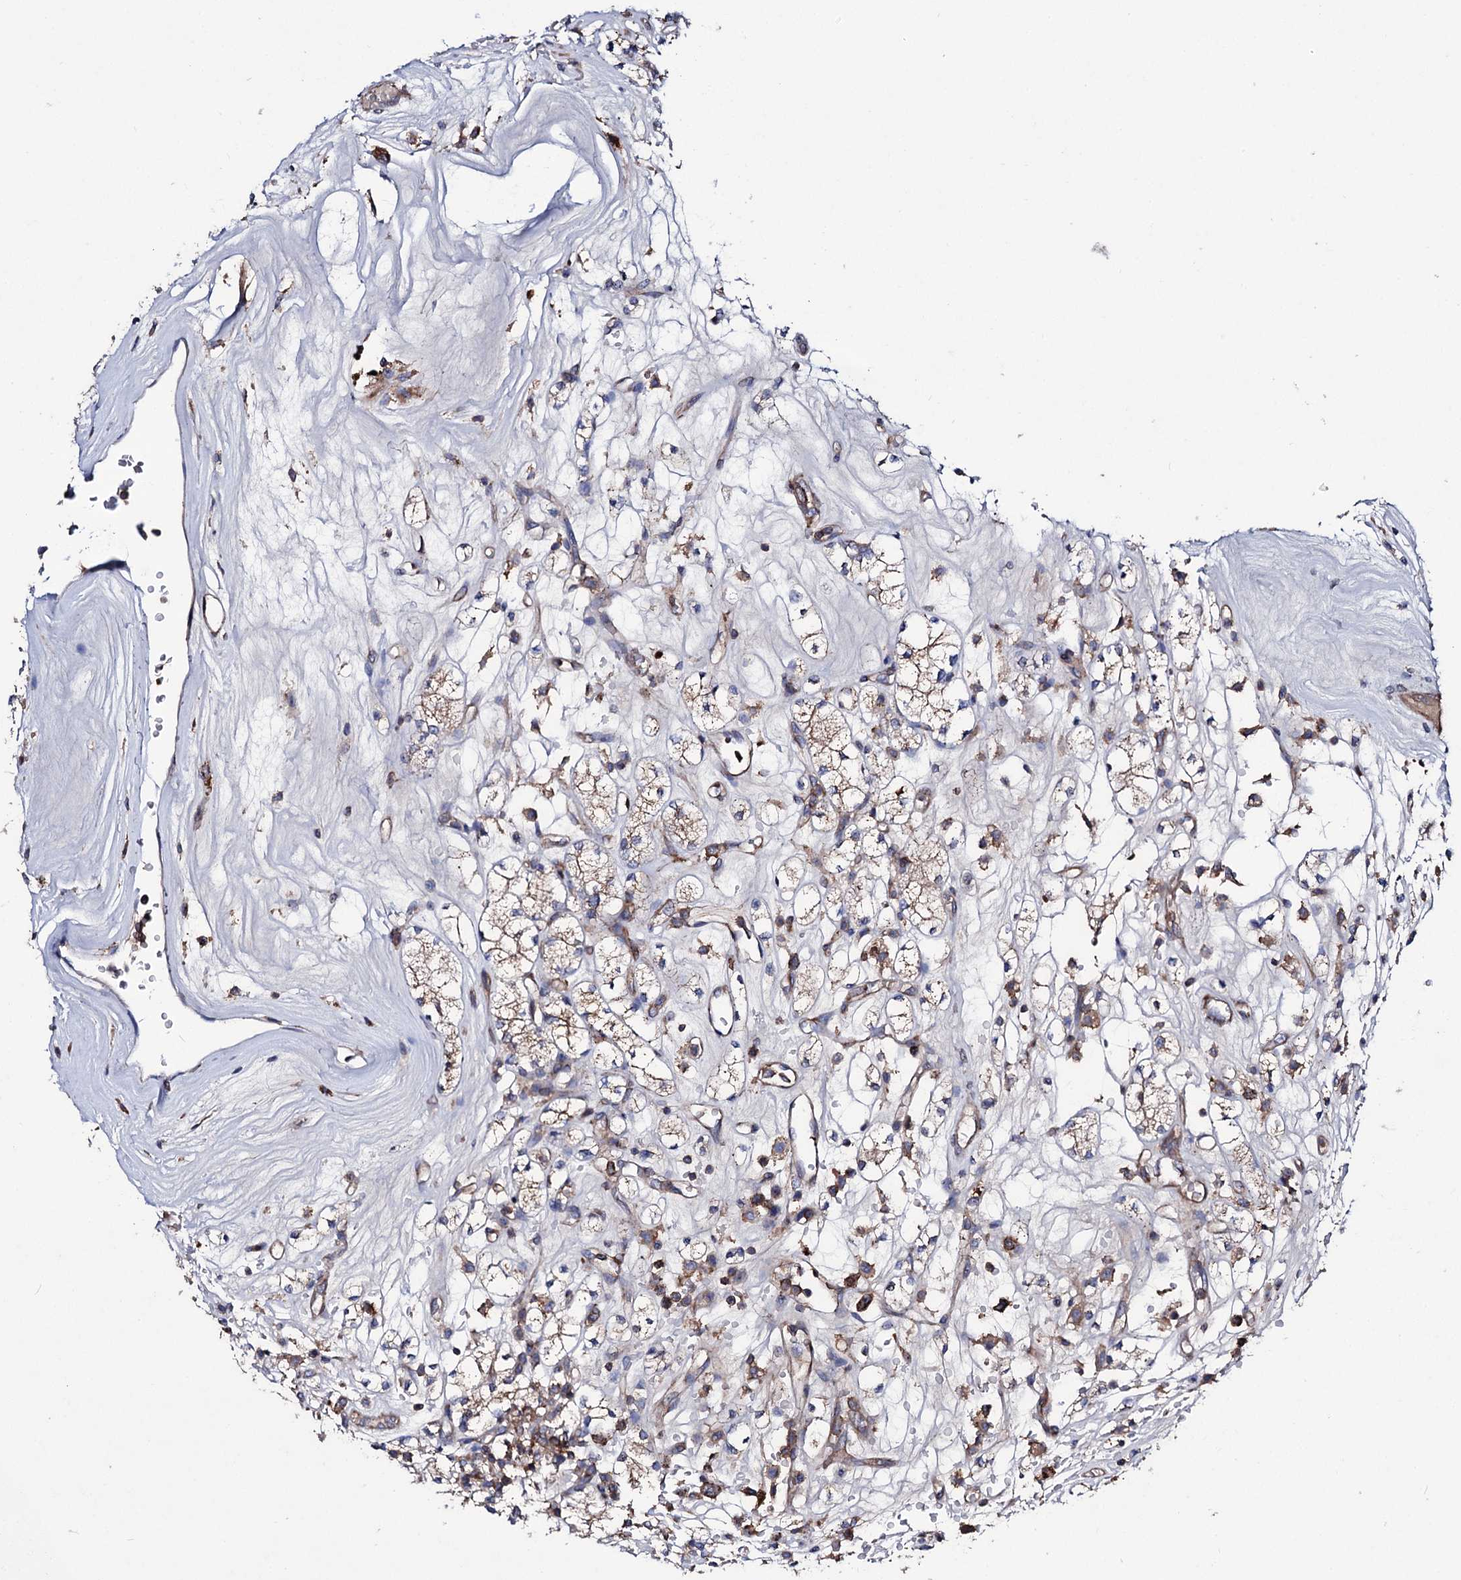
{"staining": {"intensity": "moderate", "quantity": ">75%", "location": "cytoplasmic/membranous"}, "tissue": "renal cancer", "cell_type": "Tumor cells", "image_type": "cancer", "snomed": [{"axis": "morphology", "description": "Adenocarcinoma, NOS"}, {"axis": "topography", "description": "Kidney"}], "caption": "IHC of human adenocarcinoma (renal) reveals medium levels of moderate cytoplasmic/membranous positivity in about >75% of tumor cells. (IHC, brightfield microscopy, high magnification).", "gene": "DEF6", "patient": {"sex": "male", "age": 77}}